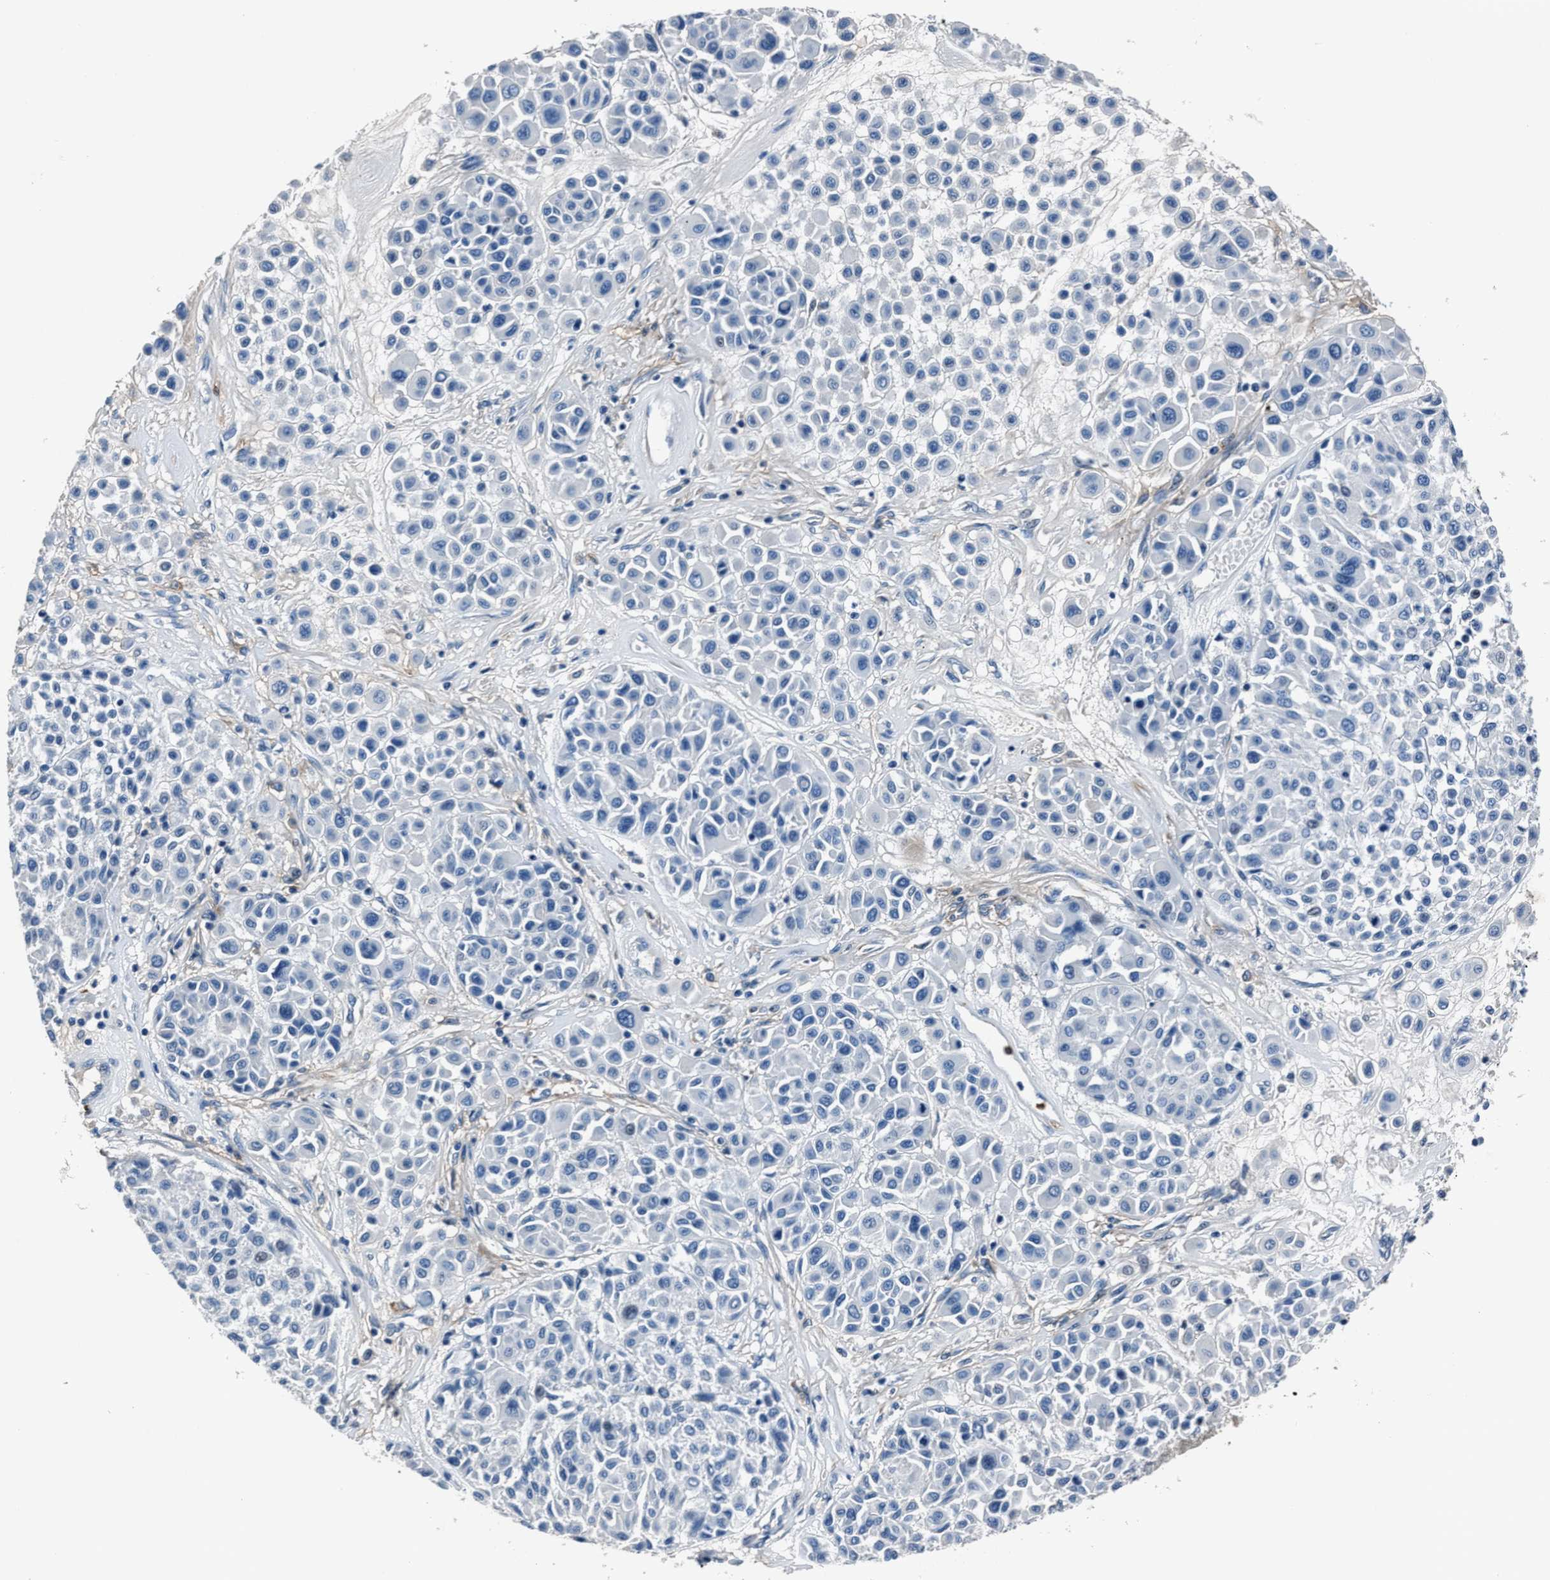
{"staining": {"intensity": "negative", "quantity": "none", "location": "none"}, "tissue": "melanoma", "cell_type": "Tumor cells", "image_type": "cancer", "snomed": [{"axis": "morphology", "description": "Malignant melanoma, Metastatic site"}, {"axis": "topography", "description": "Soft tissue"}], "caption": "Tumor cells show no significant positivity in melanoma.", "gene": "FGL2", "patient": {"sex": "male", "age": 41}}